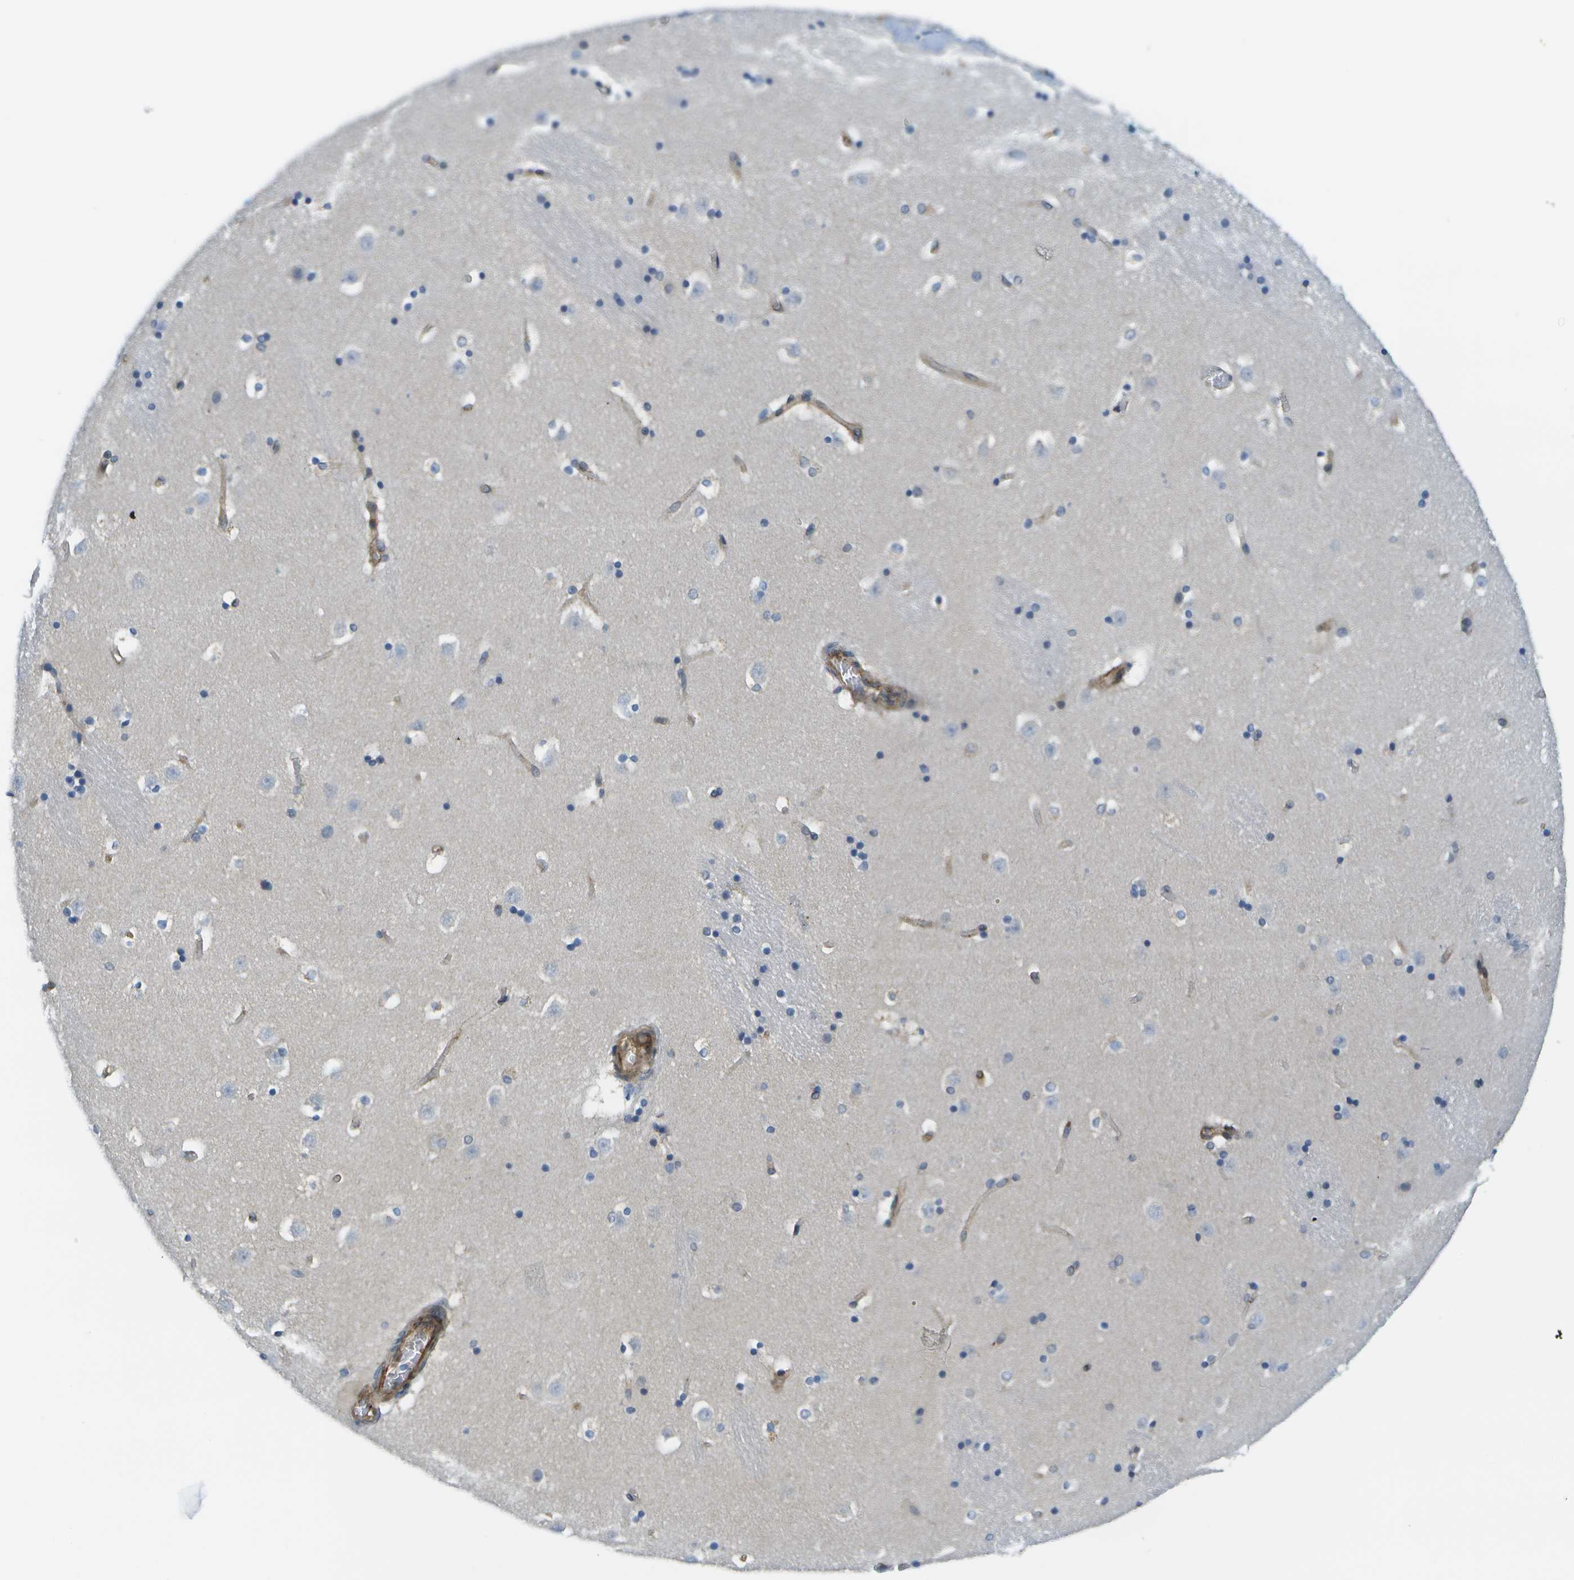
{"staining": {"intensity": "negative", "quantity": "none", "location": "none"}, "tissue": "caudate", "cell_type": "Glial cells", "image_type": "normal", "snomed": [{"axis": "morphology", "description": "Normal tissue, NOS"}, {"axis": "topography", "description": "Lateral ventricle wall"}], "caption": "Immunohistochemical staining of normal caudate exhibits no significant expression in glial cells. (DAB (3,3'-diaminobenzidine) immunohistochemistry (IHC), high magnification).", "gene": "KIAA0040", "patient": {"sex": "male", "age": 45}}